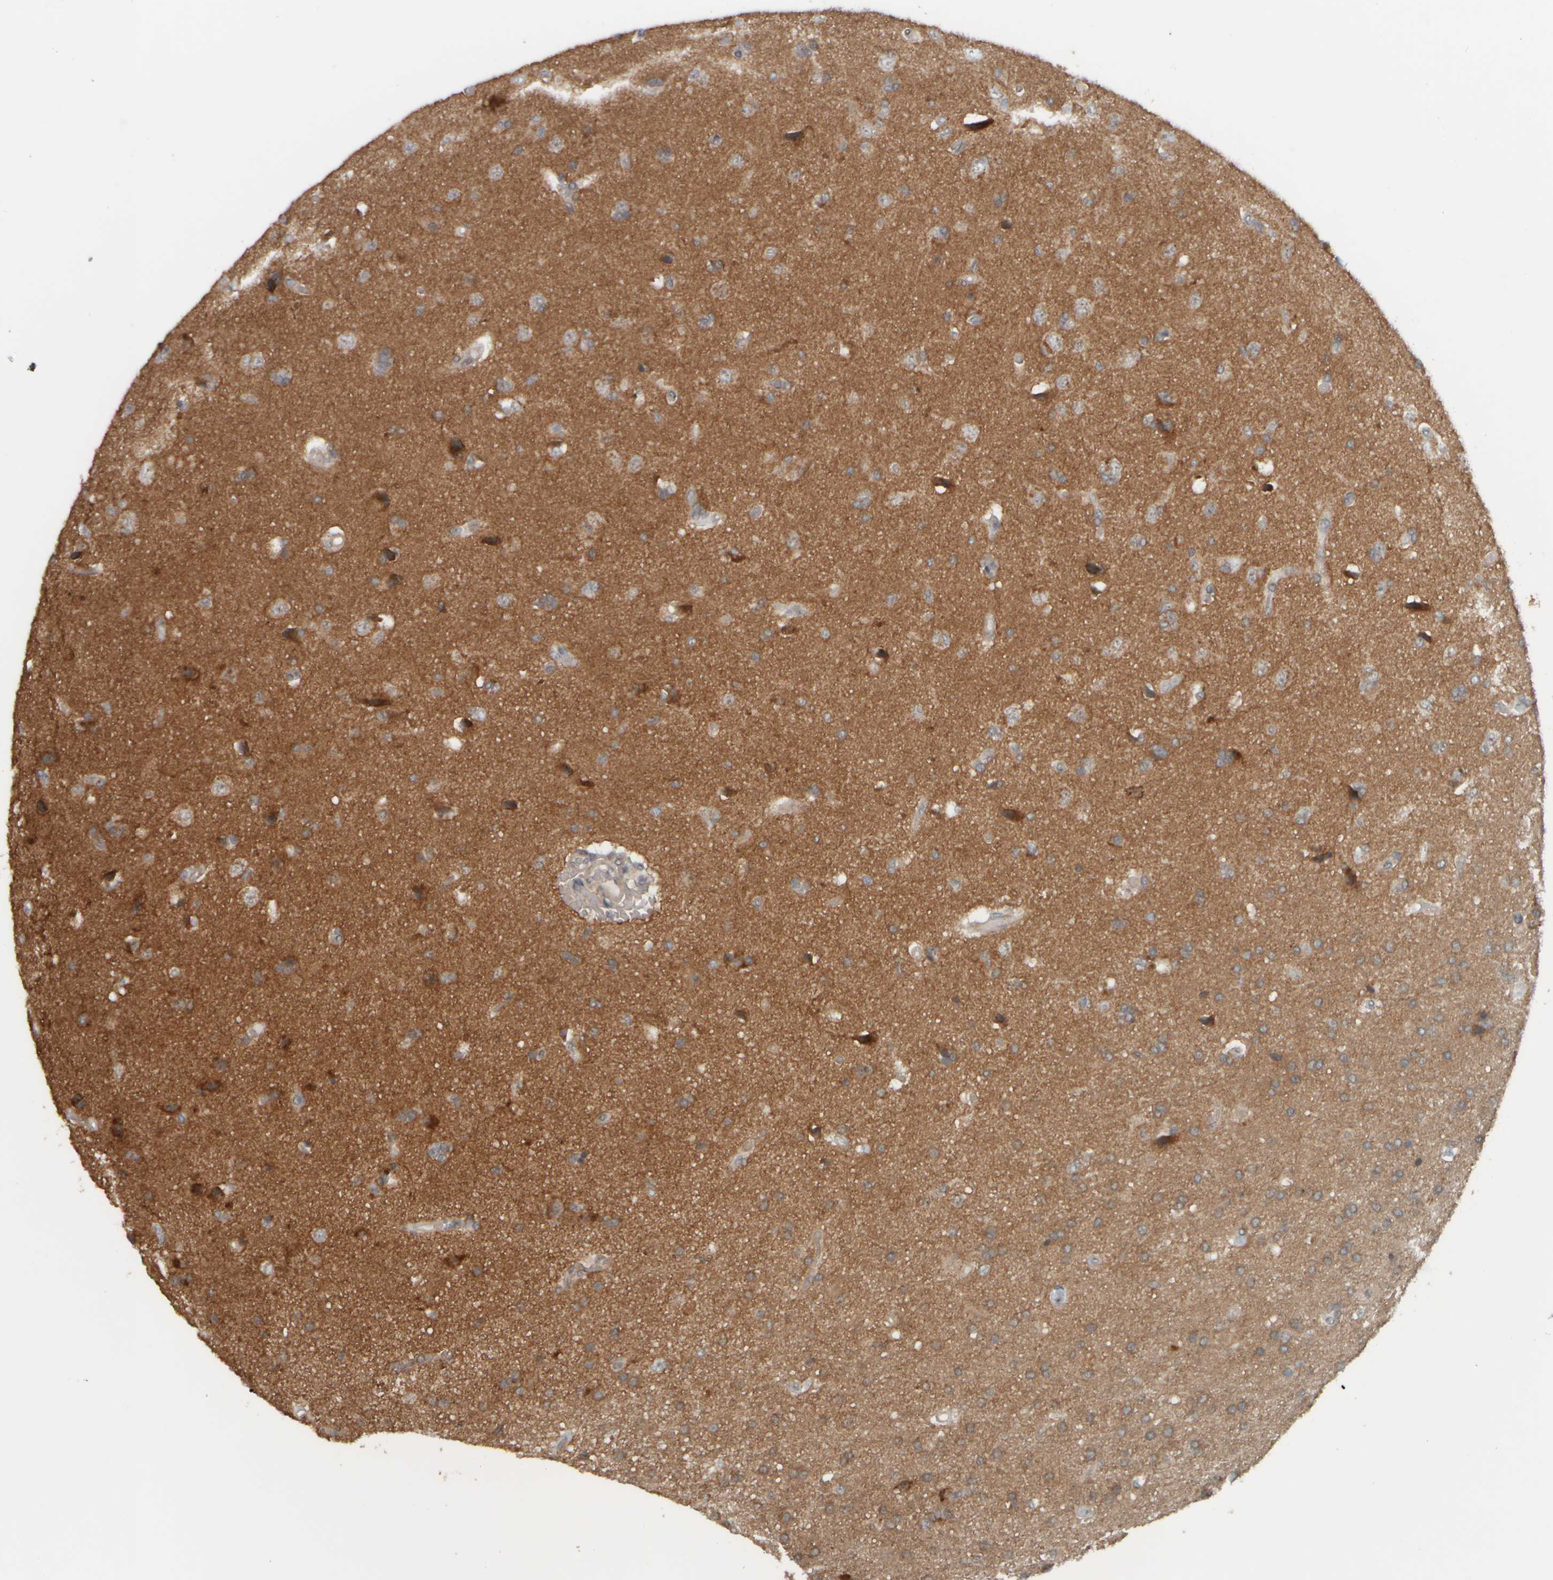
{"staining": {"intensity": "moderate", "quantity": "25%-75%", "location": "cytoplasmic/membranous"}, "tissue": "glioma", "cell_type": "Tumor cells", "image_type": "cancer", "snomed": [{"axis": "morphology", "description": "Glioma, malignant, High grade"}, {"axis": "topography", "description": "Brain"}], "caption": "IHC photomicrograph of neoplastic tissue: glioma stained using immunohistochemistry (IHC) demonstrates medium levels of moderate protein expression localized specifically in the cytoplasmic/membranous of tumor cells, appearing as a cytoplasmic/membranous brown color.", "gene": "NAPG", "patient": {"sex": "male", "age": 72}}